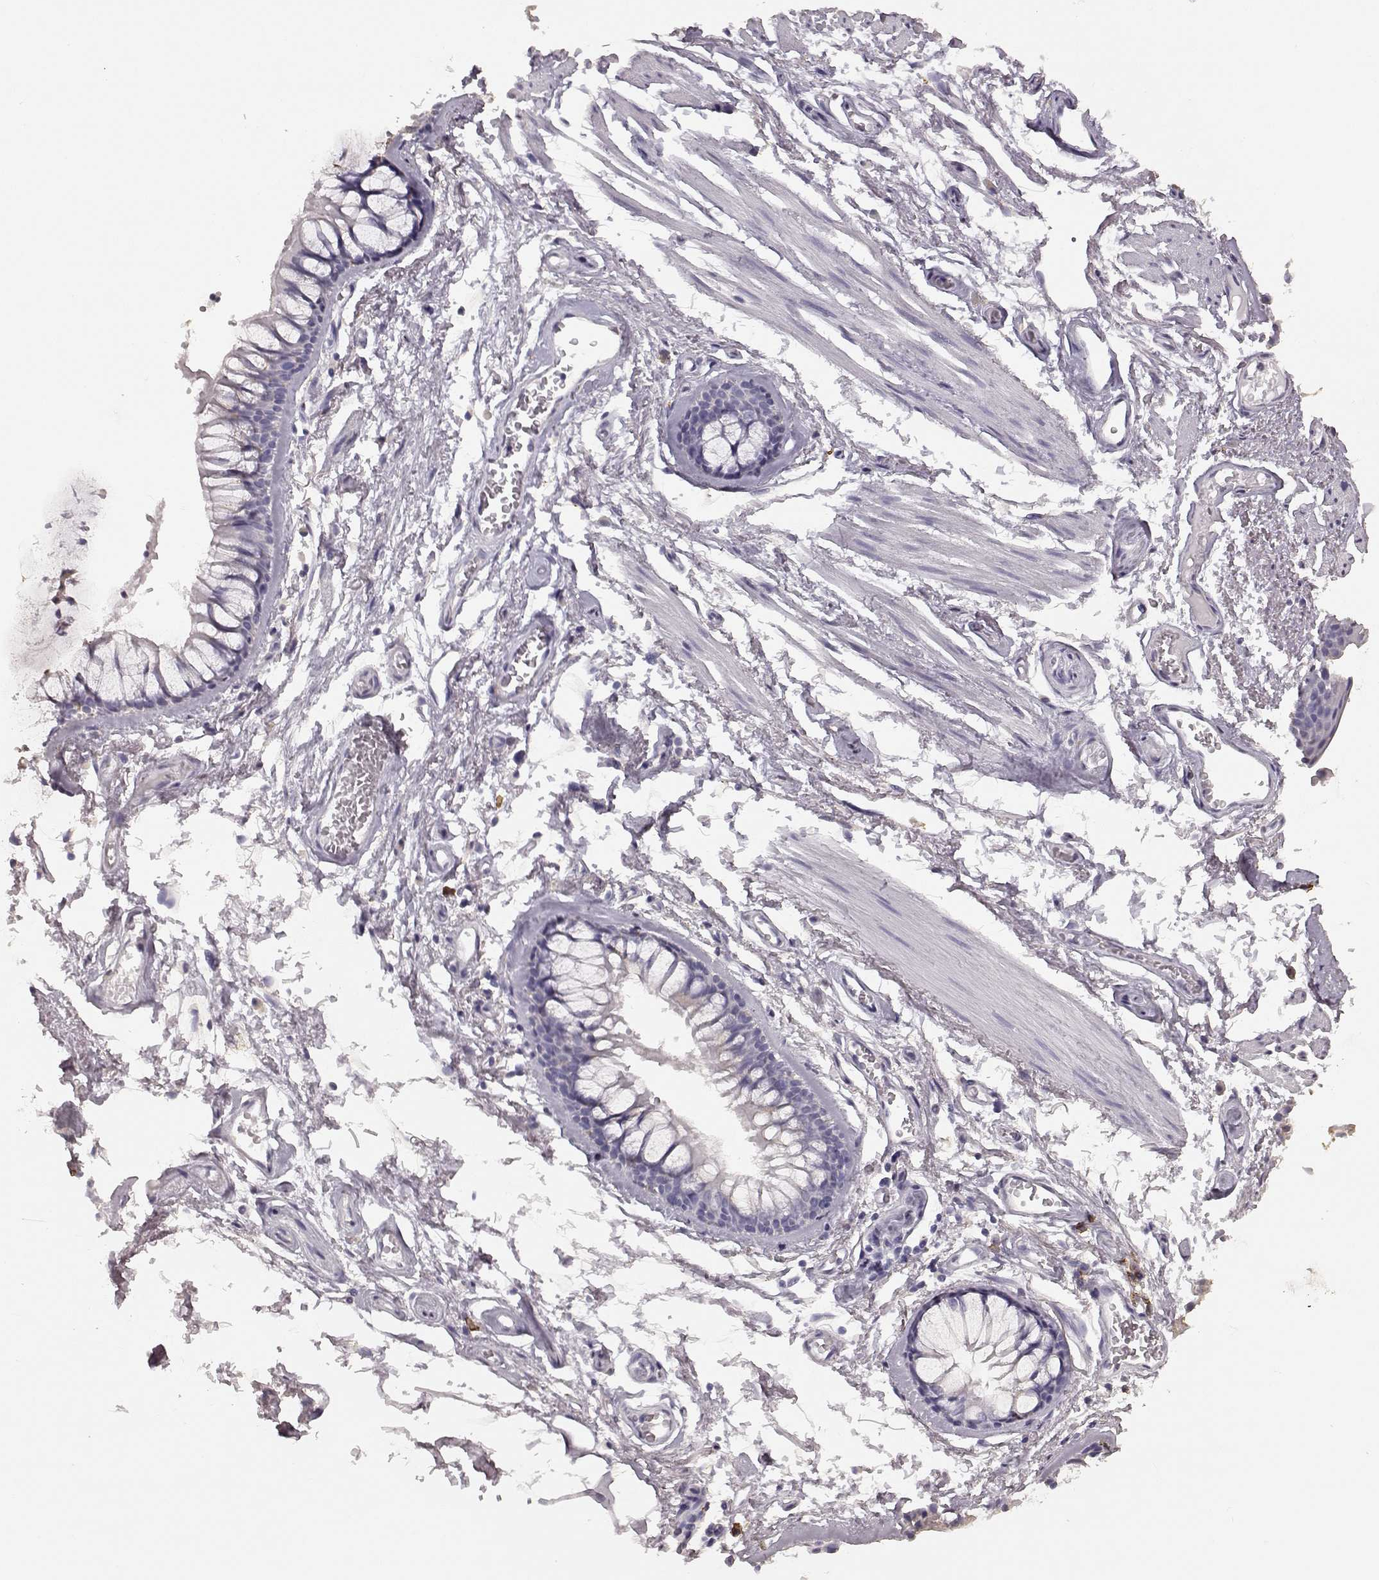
{"staining": {"intensity": "negative", "quantity": "none", "location": "none"}, "tissue": "soft tissue", "cell_type": "Chondrocytes", "image_type": "normal", "snomed": [{"axis": "morphology", "description": "Normal tissue, NOS"}, {"axis": "topography", "description": "Cartilage tissue"}, {"axis": "topography", "description": "Bronchus"}], "caption": "Soft tissue was stained to show a protein in brown. There is no significant positivity in chondrocytes. (DAB (3,3'-diaminobenzidine) IHC visualized using brightfield microscopy, high magnification).", "gene": "GABRG3", "patient": {"sex": "female", "age": 79}}